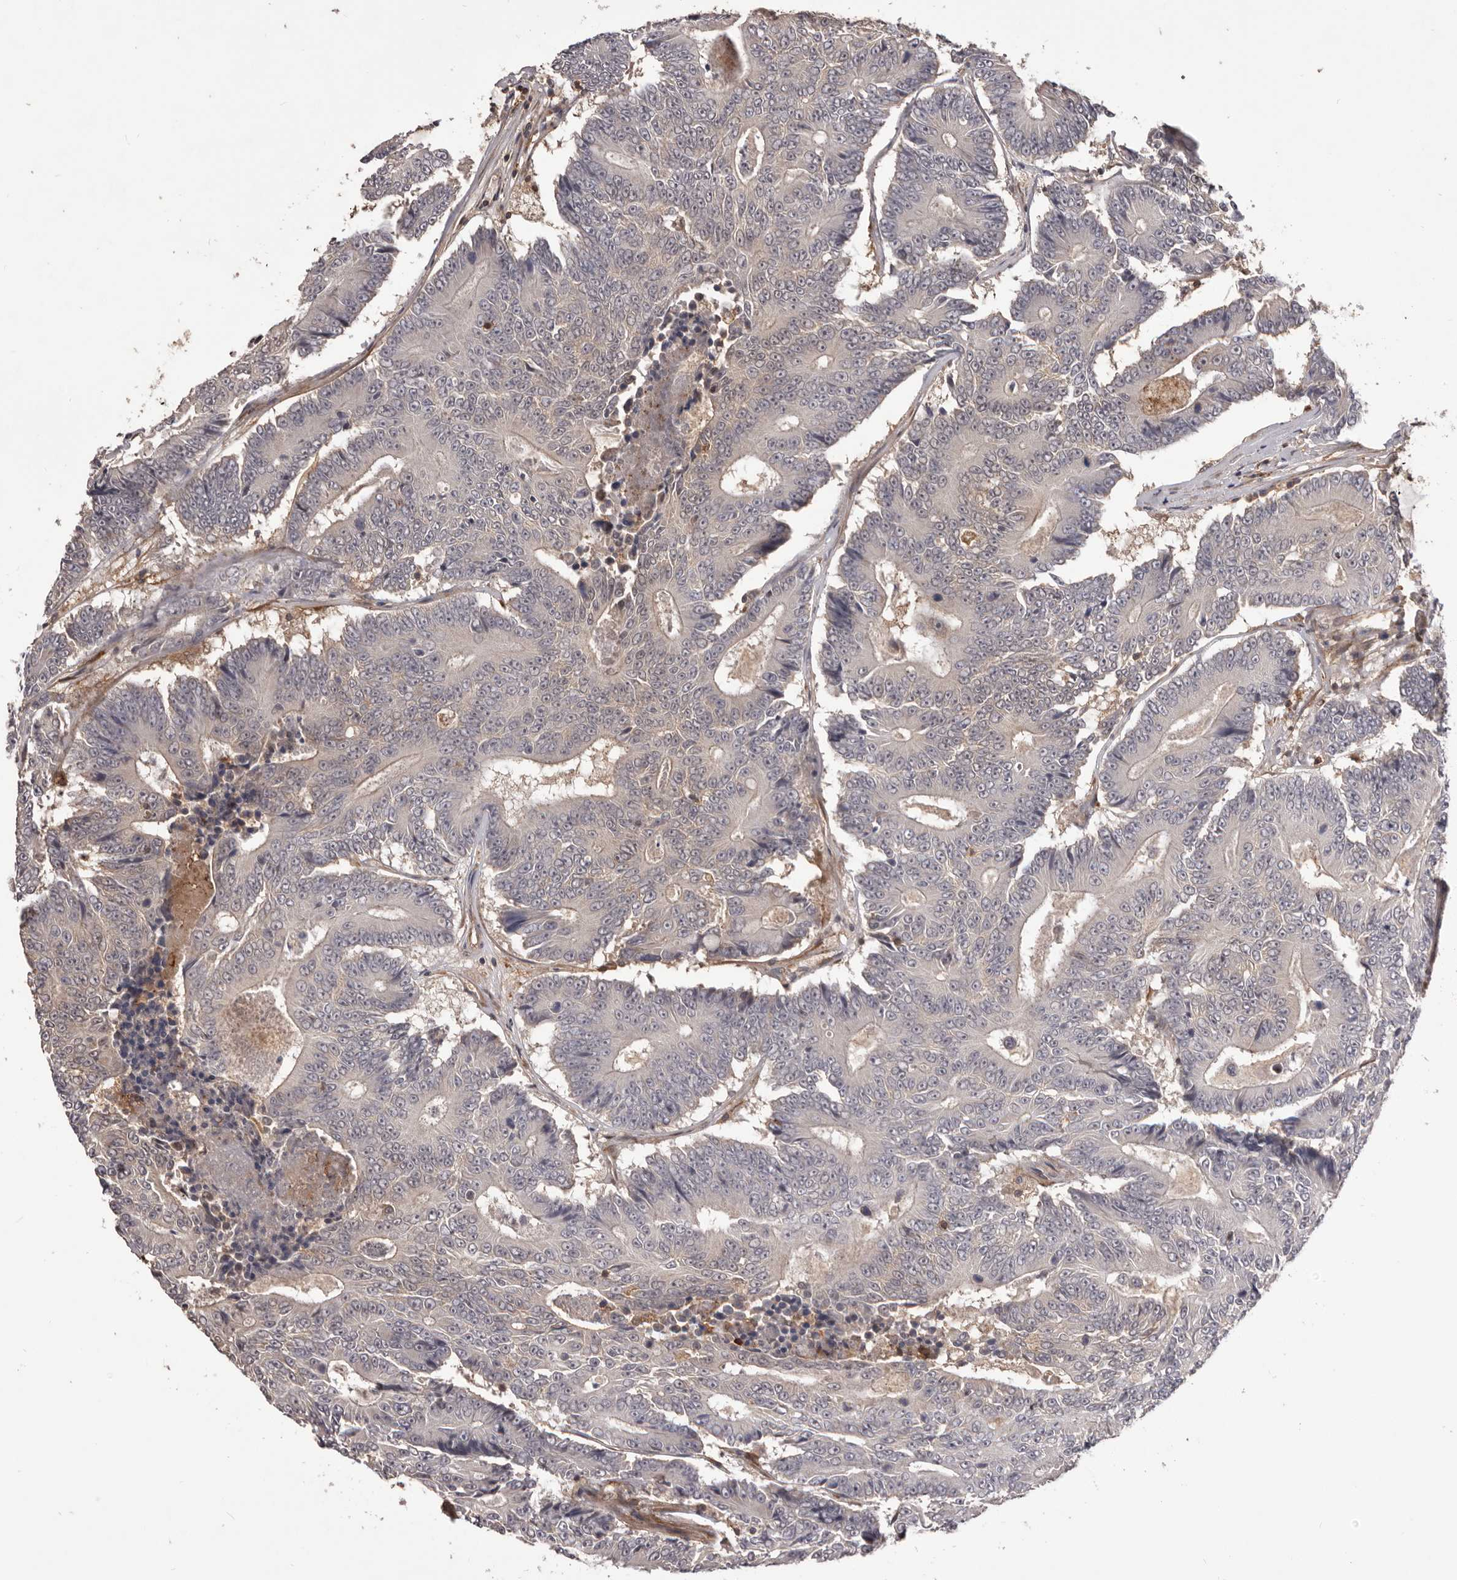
{"staining": {"intensity": "negative", "quantity": "none", "location": "none"}, "tissue": "colorectal cancer", "cell_type": "Tumor cells", "image_type": "cancer", "snomed": [{"axis": "morphology", "description": "Adenocarcinoma, NOS"}, {"axis": "topography", "description": "Colon"}], "caption": "A high-resolution photomicrograph shows immunohistochemistry (IHC) staining of colorectal cancer (adenocarcinoma), which exhibits no significant expression in tumor cells.", "gene": "GLIPR2", "patient": {"sex": "male", "age": 83}}